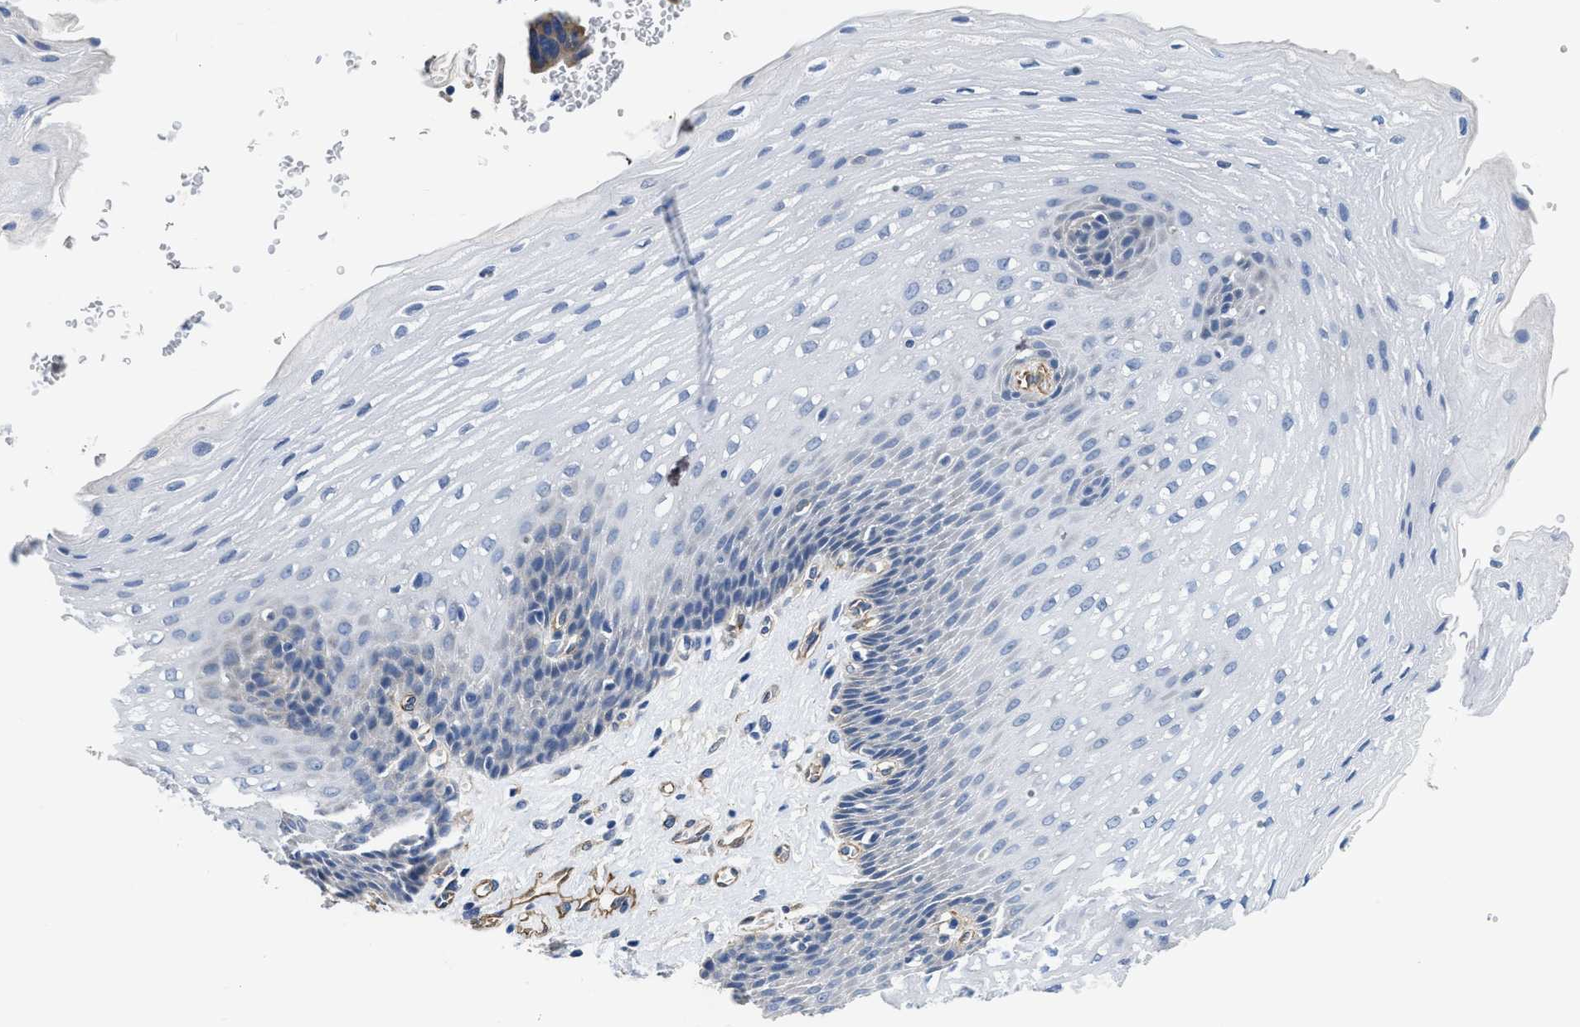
{"staining": {"intensity": "negative", "quantity": "none", "location": "none"}, "tissue": "esophagus", "cell_type": "Squamous epithelial cells", "image_type": "normal", "snomed": [{"axis": "morphology", "description": "Normal tissue, NOS"}, {"axis": "topography", "description": "Esophagus"}], "caption": "IHC photomicrograph of unremarkable human esophagus stained for a protein (brown), which reveals no expression in squamous epithelial cells.", "gene": "C22orf42", "patient": {"sex": "male", "age": 48}}